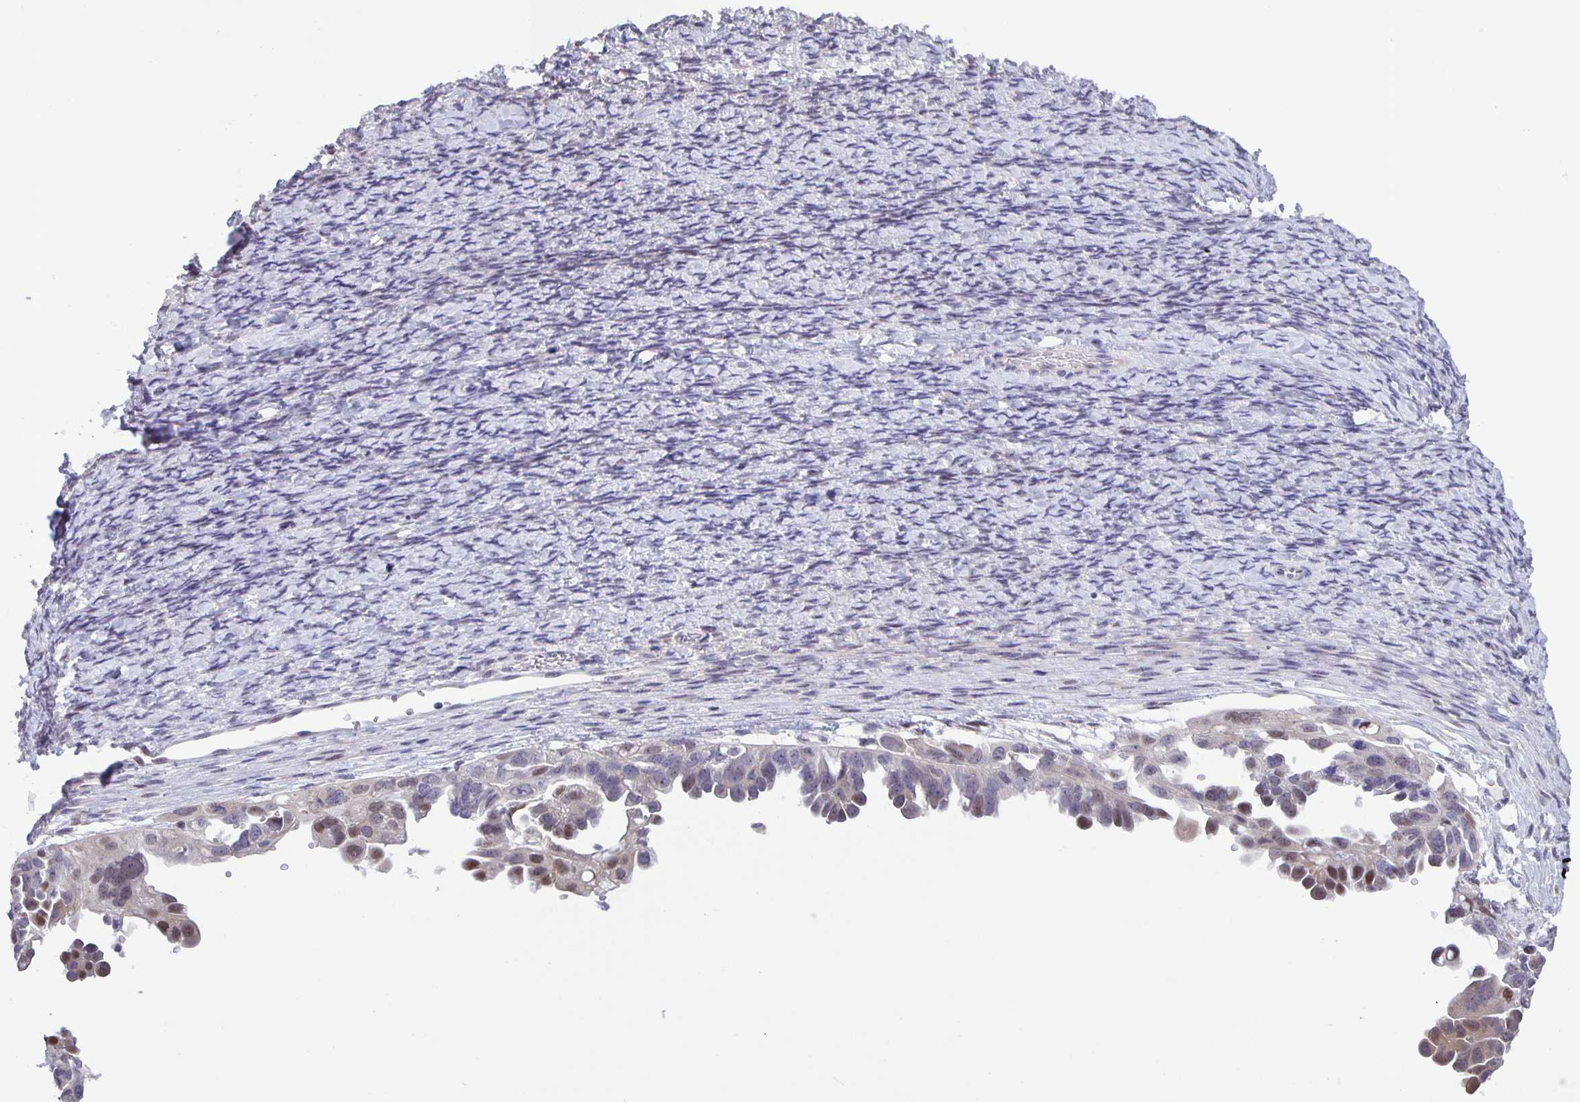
{"staining": {"intensity": "moderate", "quantity": "25%-75%", "location": "nuclear"}, "tissue": "ovarian cancer", "cell_type": "Tumor cells", "image_type": "cancer", "snomed": [{"axis": "morphology", "description": "Cystadenocarcinoma, serous, NOS"}, {"axis": "topography", "description": "Ovary"}], "caption": "Serous cystadenocarcinoma (ovarian) stained with a brown dye reveals moderate nuclear positive staining in approximately 25%-75% of tumor cells.", "gene": "MAPK12", "patient": {"sex": "female", "age": 53}}